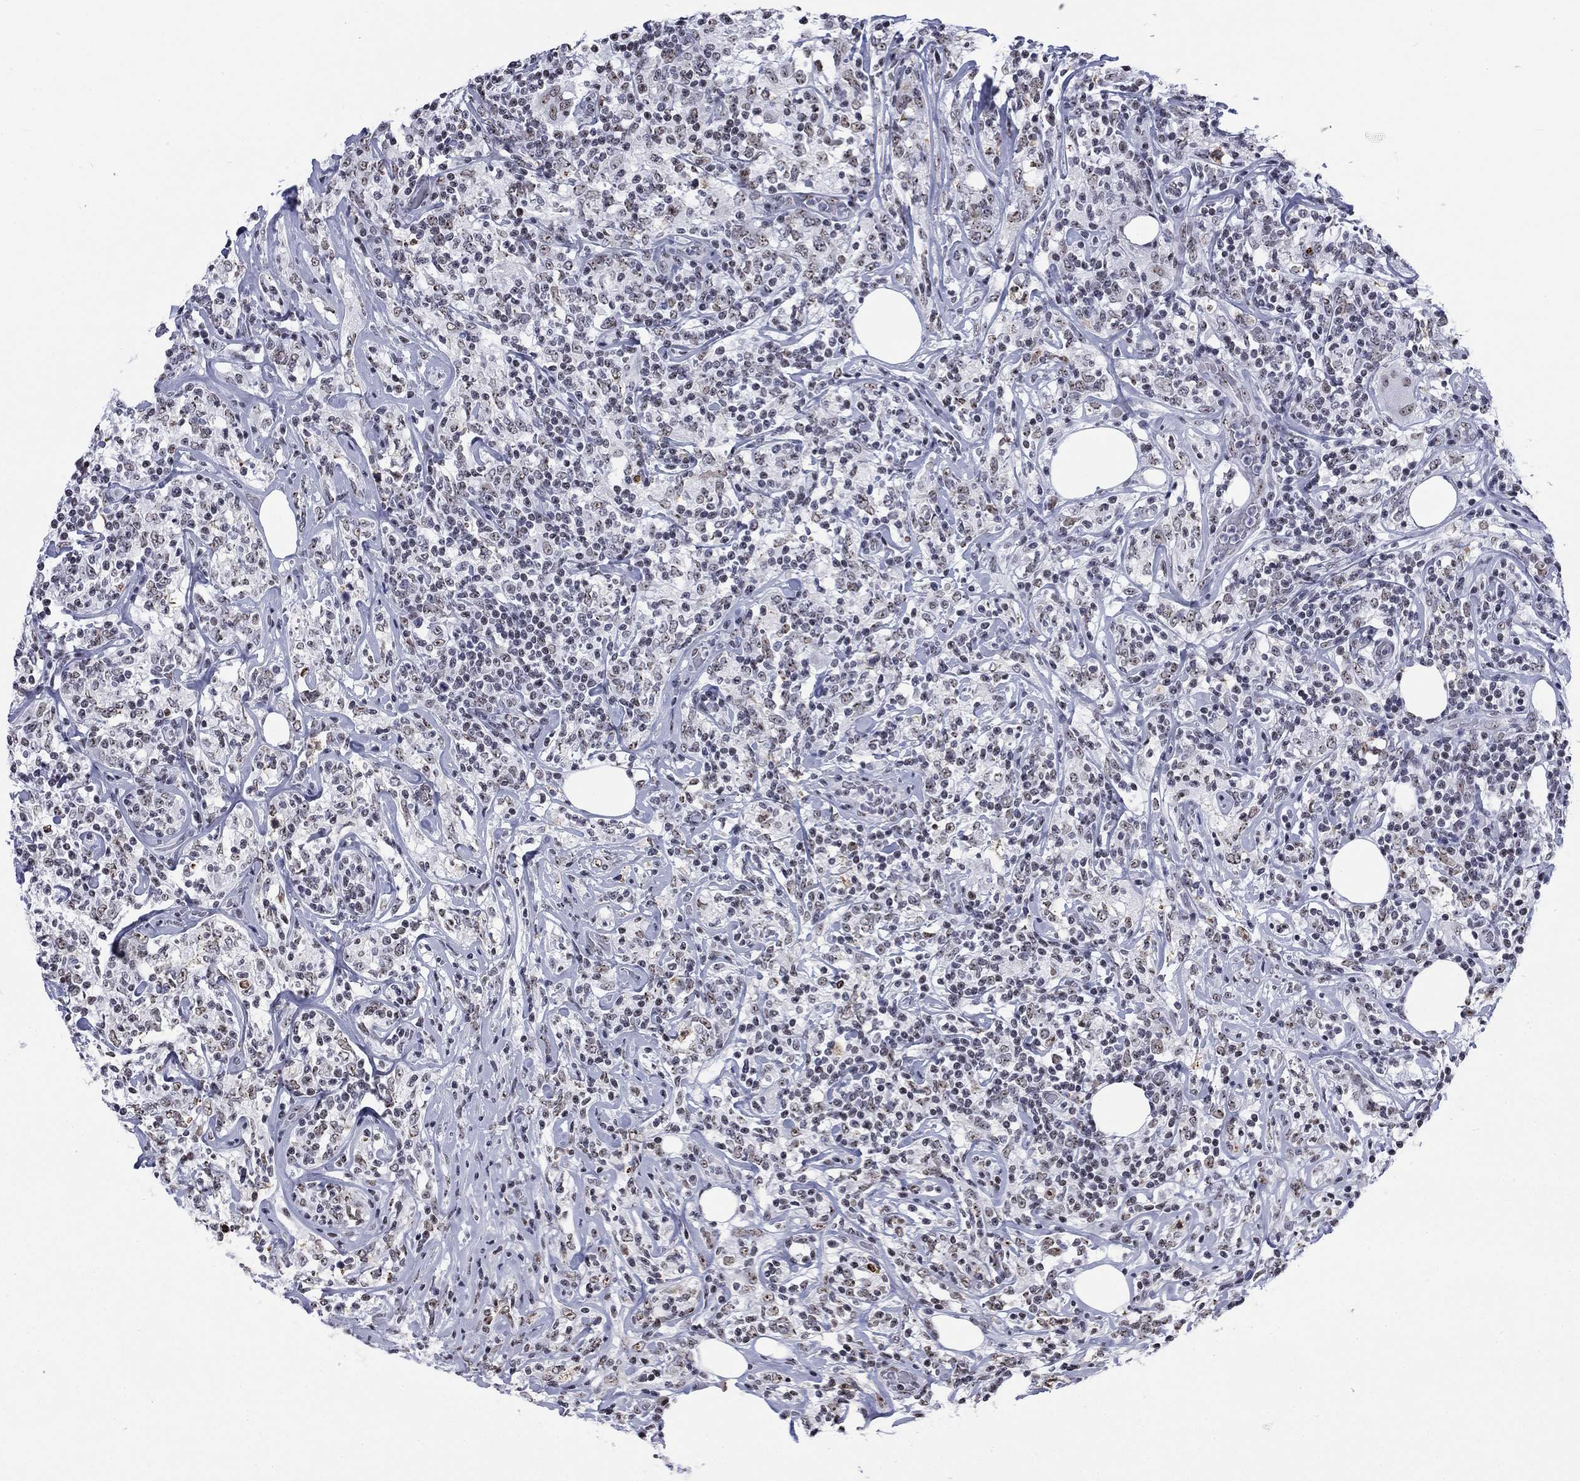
{"staining": {"intensity": "negative", "quantity": "none", "location": "none"}, "tissue": "lymphoma", "cell_type": "Tumor cells", "image_type": "cancer", "snomed": [{"axis": "morphology", "description": "Malignant lymphoma, non-Hodgkin's type, High grade"}, {"axis": "topography", "description": "Lymph node"}], "caption": "Tumor cells are negative for brown protein staining in lymphoma.", "gene": "CSRNP3", "patient": {"sex": "female", "age": 84}}